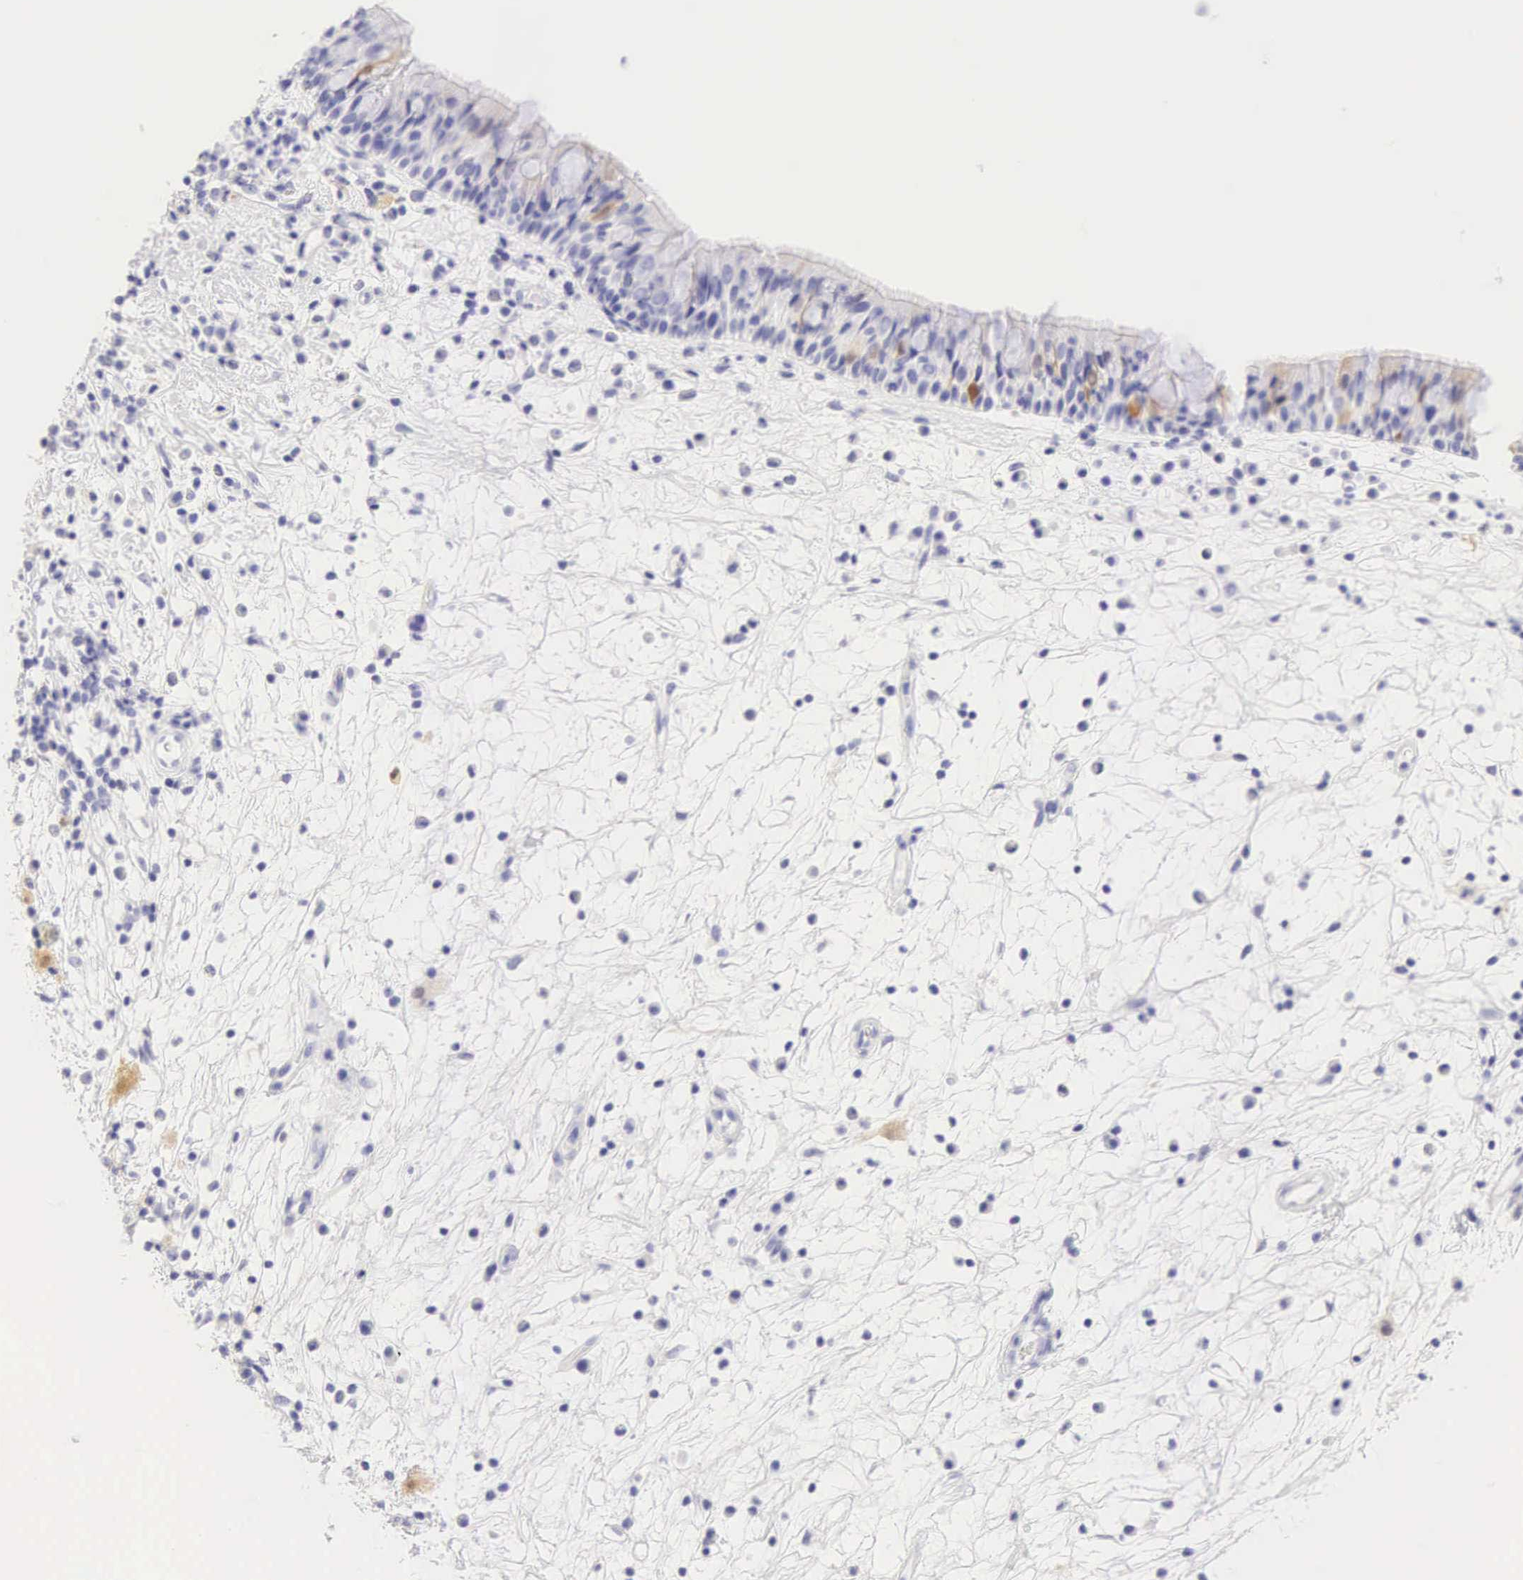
{"staining": {"intensity": "weak", "quantity": "<25%", "location": "cytoplasmic/membranous"}, "tissue": "nasopharynx", "cell_type": "Respiratory epithelial cells", "image_type": "normal", "snomed": [{"axis": "morphology", "description": "Normal tissue, NOS"}, {"axis": "topography", "description": "Nasopharynx"}], "caption": "Nasopharynx was stained to show a protein in brown. There is no significant positivity in respiratory epithelial cells. (Brightfield microscopy of DAB (3,3'-diaminobenzidine) IHC at high magnification).", "gene": "CDKN2A", "patient": {"sex": "male", "age": 63}}